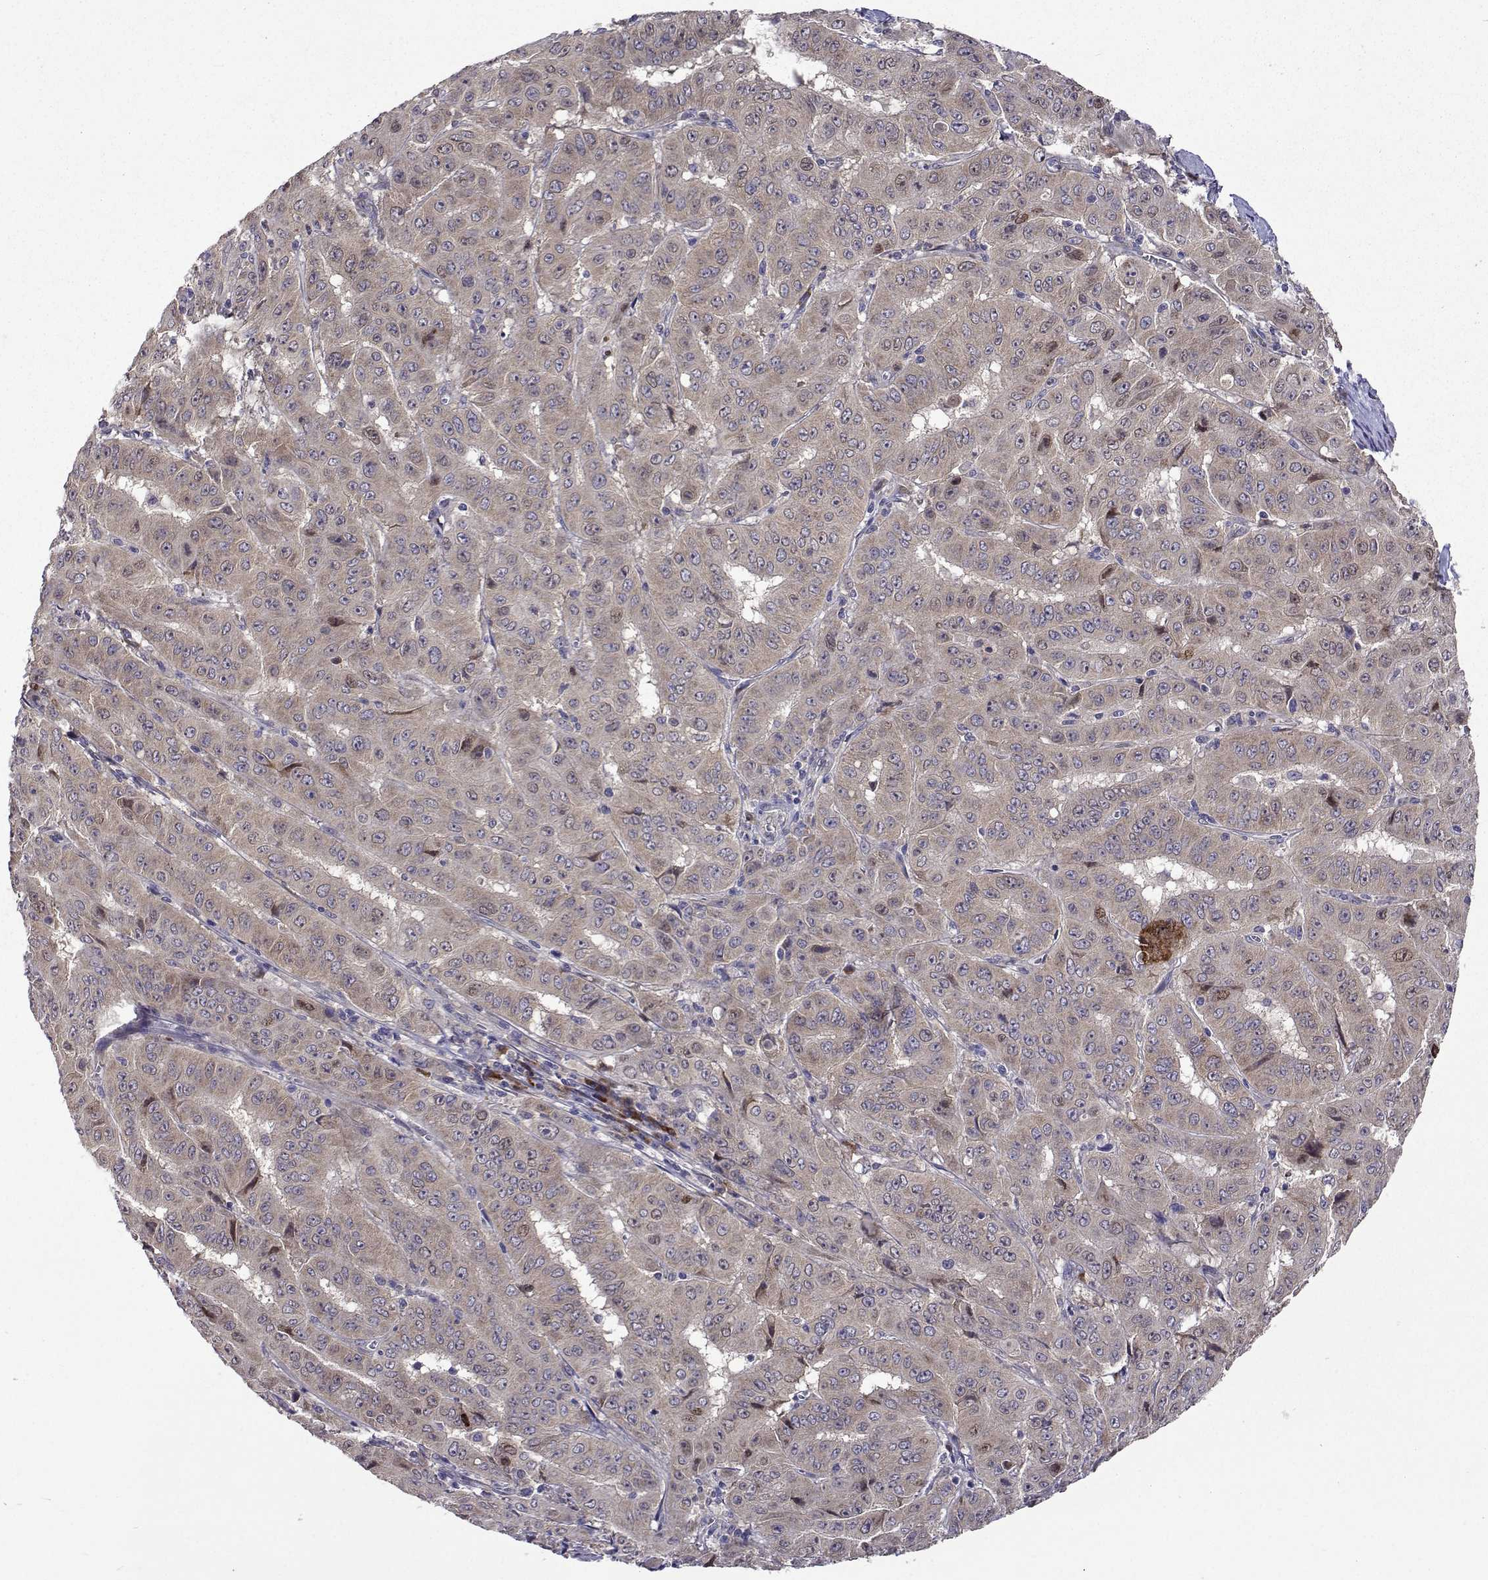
{"staining": {"intensity": "weak", "quantity": "25%-75%", "location": "cytoplasmic/membranous"}, "tissue": "pancreatic cancer", "cell_type": "Tumor cells", "image_type": "cancer", "snomed": [{"axis": "morphology", "description": "Adenocarcinoma, NOS"}, {"axis": "topography", "description": "Pancreas"}], "caption": "Pancreatic adenocarcinoma stained with a brown dye exhibits weak cytoplasmic/membranous positive positivity in approximately 25%-75% of tumor cells.", "gene": "TARBP2", "patient": {"sex": "male", "age": 63}}